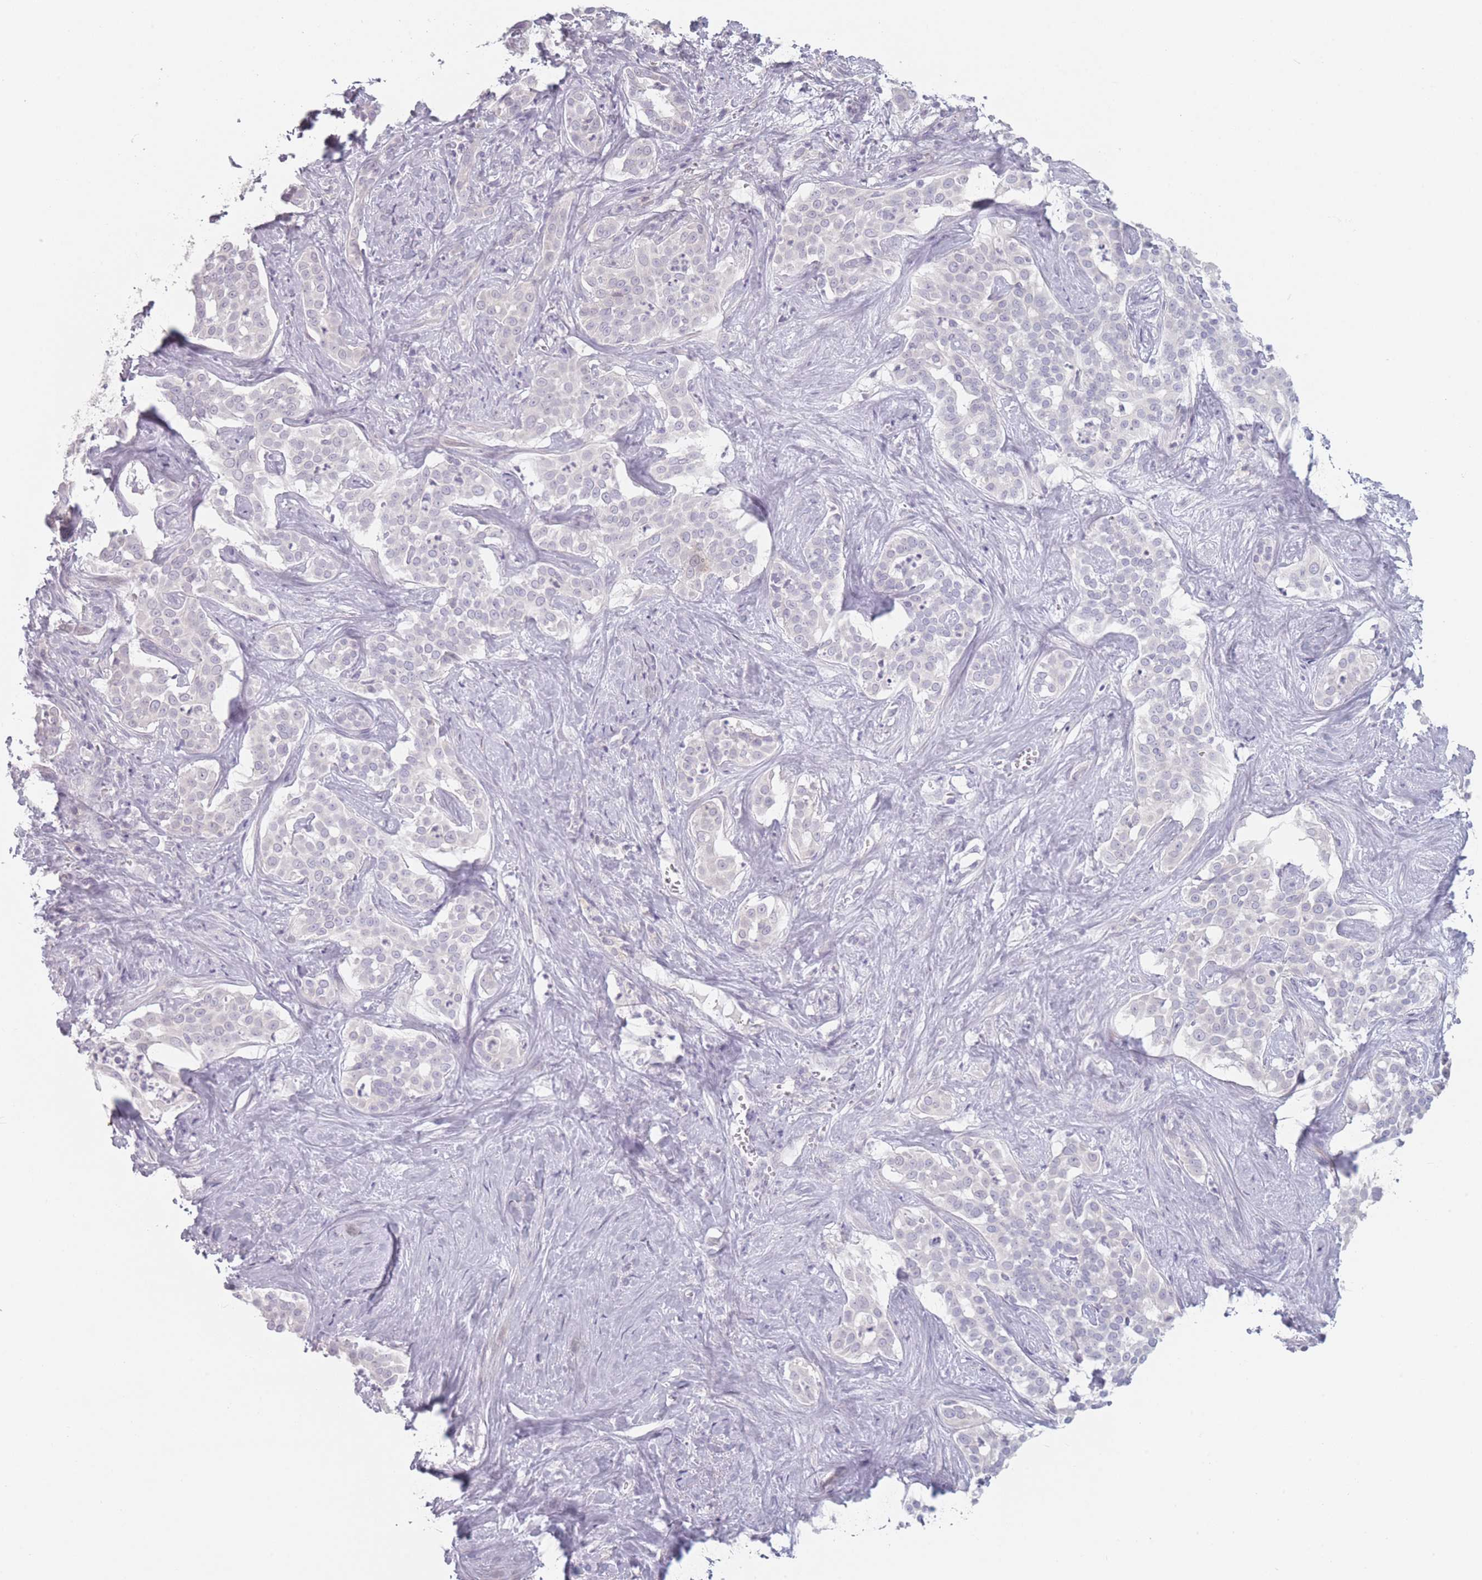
{"staining": {"intensity": "negative", "quantity": "none", "location": "none"}, "tissue": "liver cancer", "cell_type": "Tumor cells", "image_type": "cancer", "snomed": [{"axis": "morphology", "description": "Cholangiocarcinoma"}, {"axis": "topography", "description": "Liver"}], "caption": "There is no significant staining in tumor cells of liver cancer.", "gene": "RASL10B", "patient": {"sex": "male", "age": 67}}